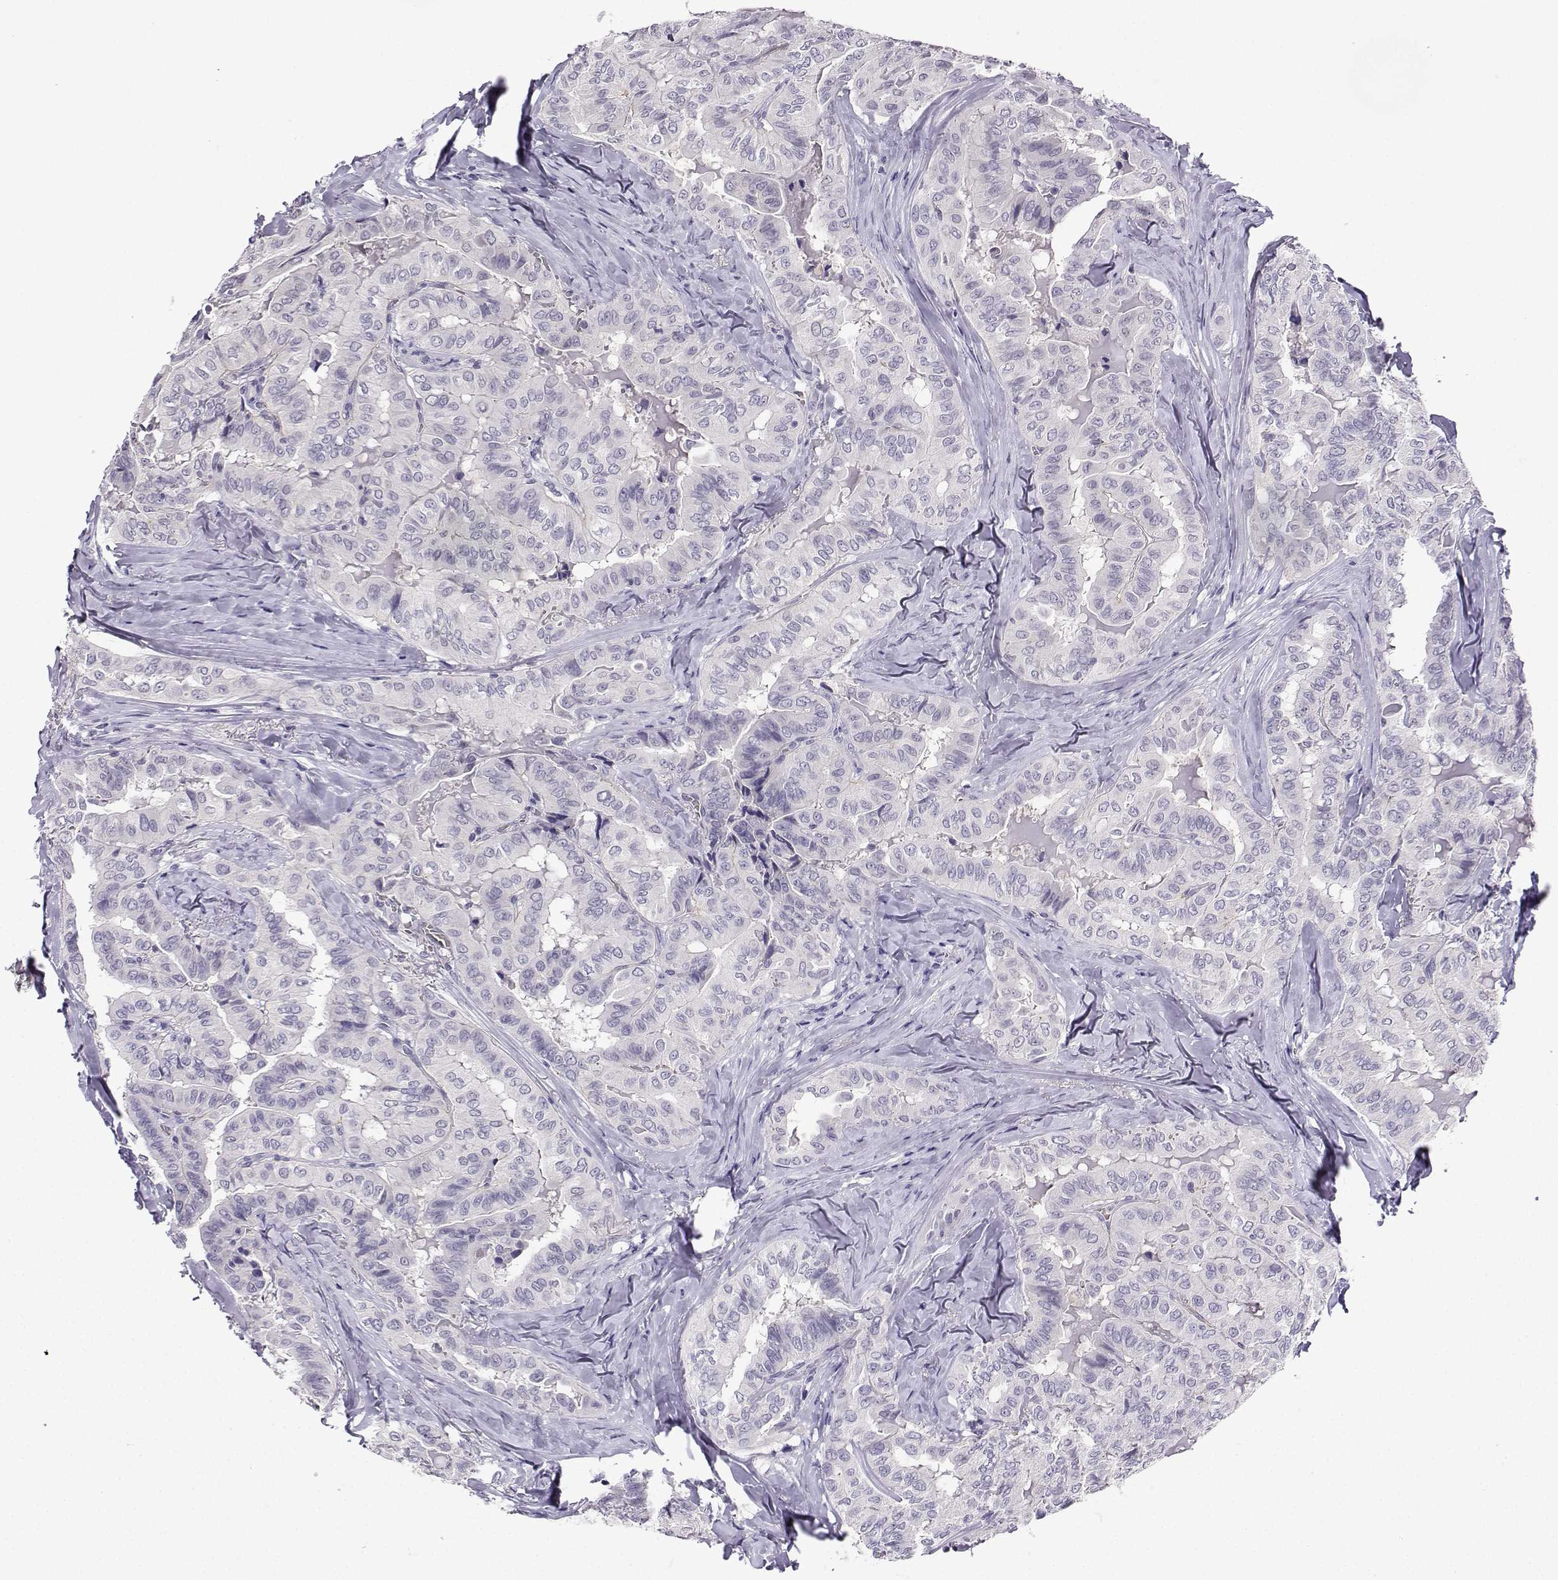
{"staining": {"intensity": "negative", "quantity": "none", "location": "none"}, "tissue": "thyroid cancer", "cell_type": "Tumor cells", "image_type": "cancer", "snomed": [{"axis": "morphology", "description": "Papillary adenocarcinoma, NOS"}, {"axis": "topography", "description": "Thyroid gland"}], "caption": "This is a histopathology image of immunohistochemistry (IHC) staining of thyroid cancer, which shows no positivity in tumor cells.", "gene": "LRFN2", "patient": {"sex": "female", "age": 68}}